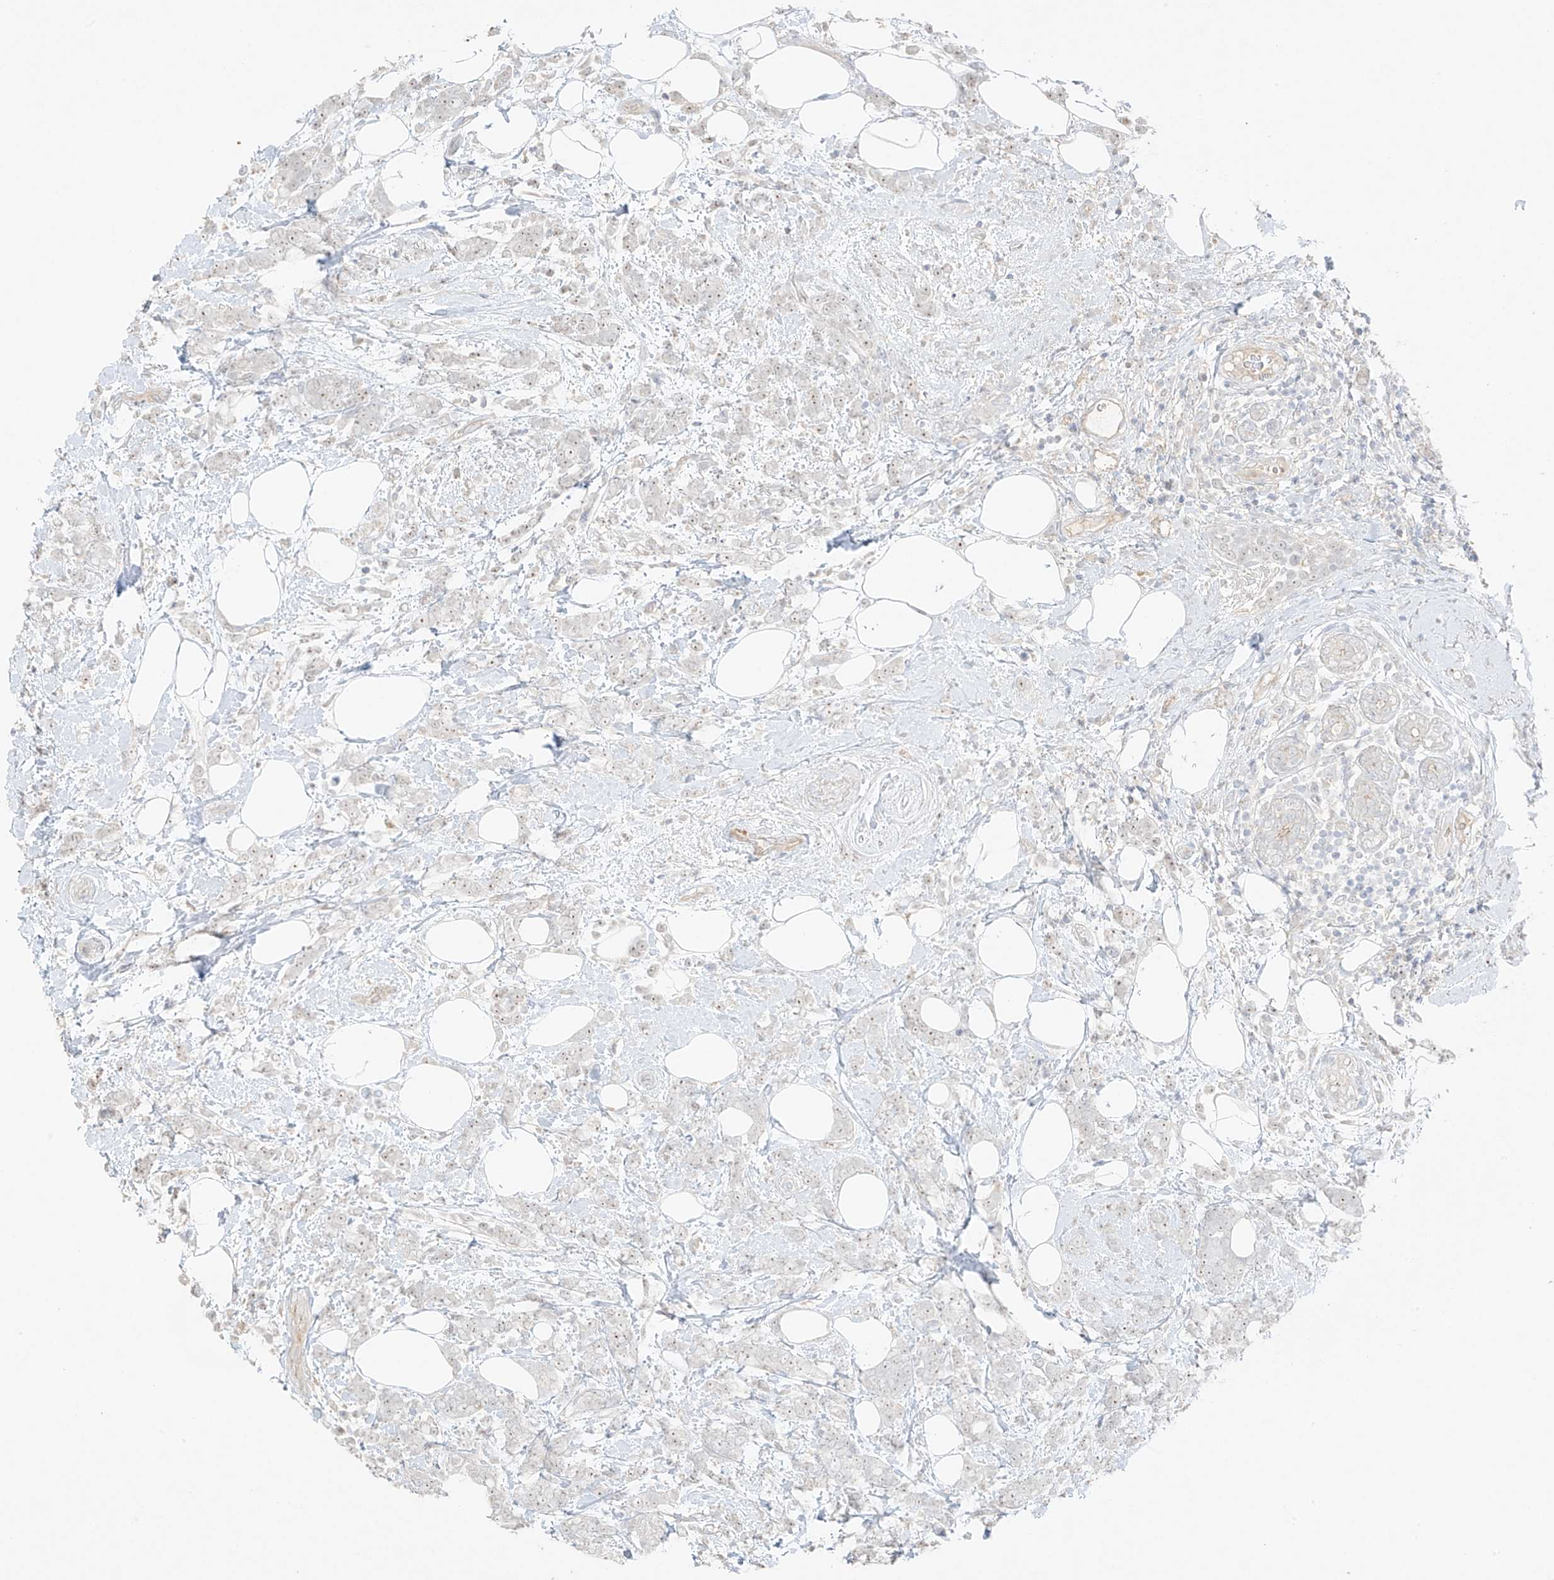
{"staining": {"intensity": "weak", "quantity": ">75%", "location": "nuclear"}, "tissue": "breast cancer", "cell_type": "Tumor cells", "image_type": "cancer", "snomed": [{"axis": "morphology", "description": "Lobular carcinoma"}, {"axis": "topography", "description": "Breast"}], "caption": "Weak nuclear expression is present in about >75% of tumor cells in lobular carcinoma (breast).", "gene": "ZBTB41", "patient": {"sex": "female", "age": 58}}